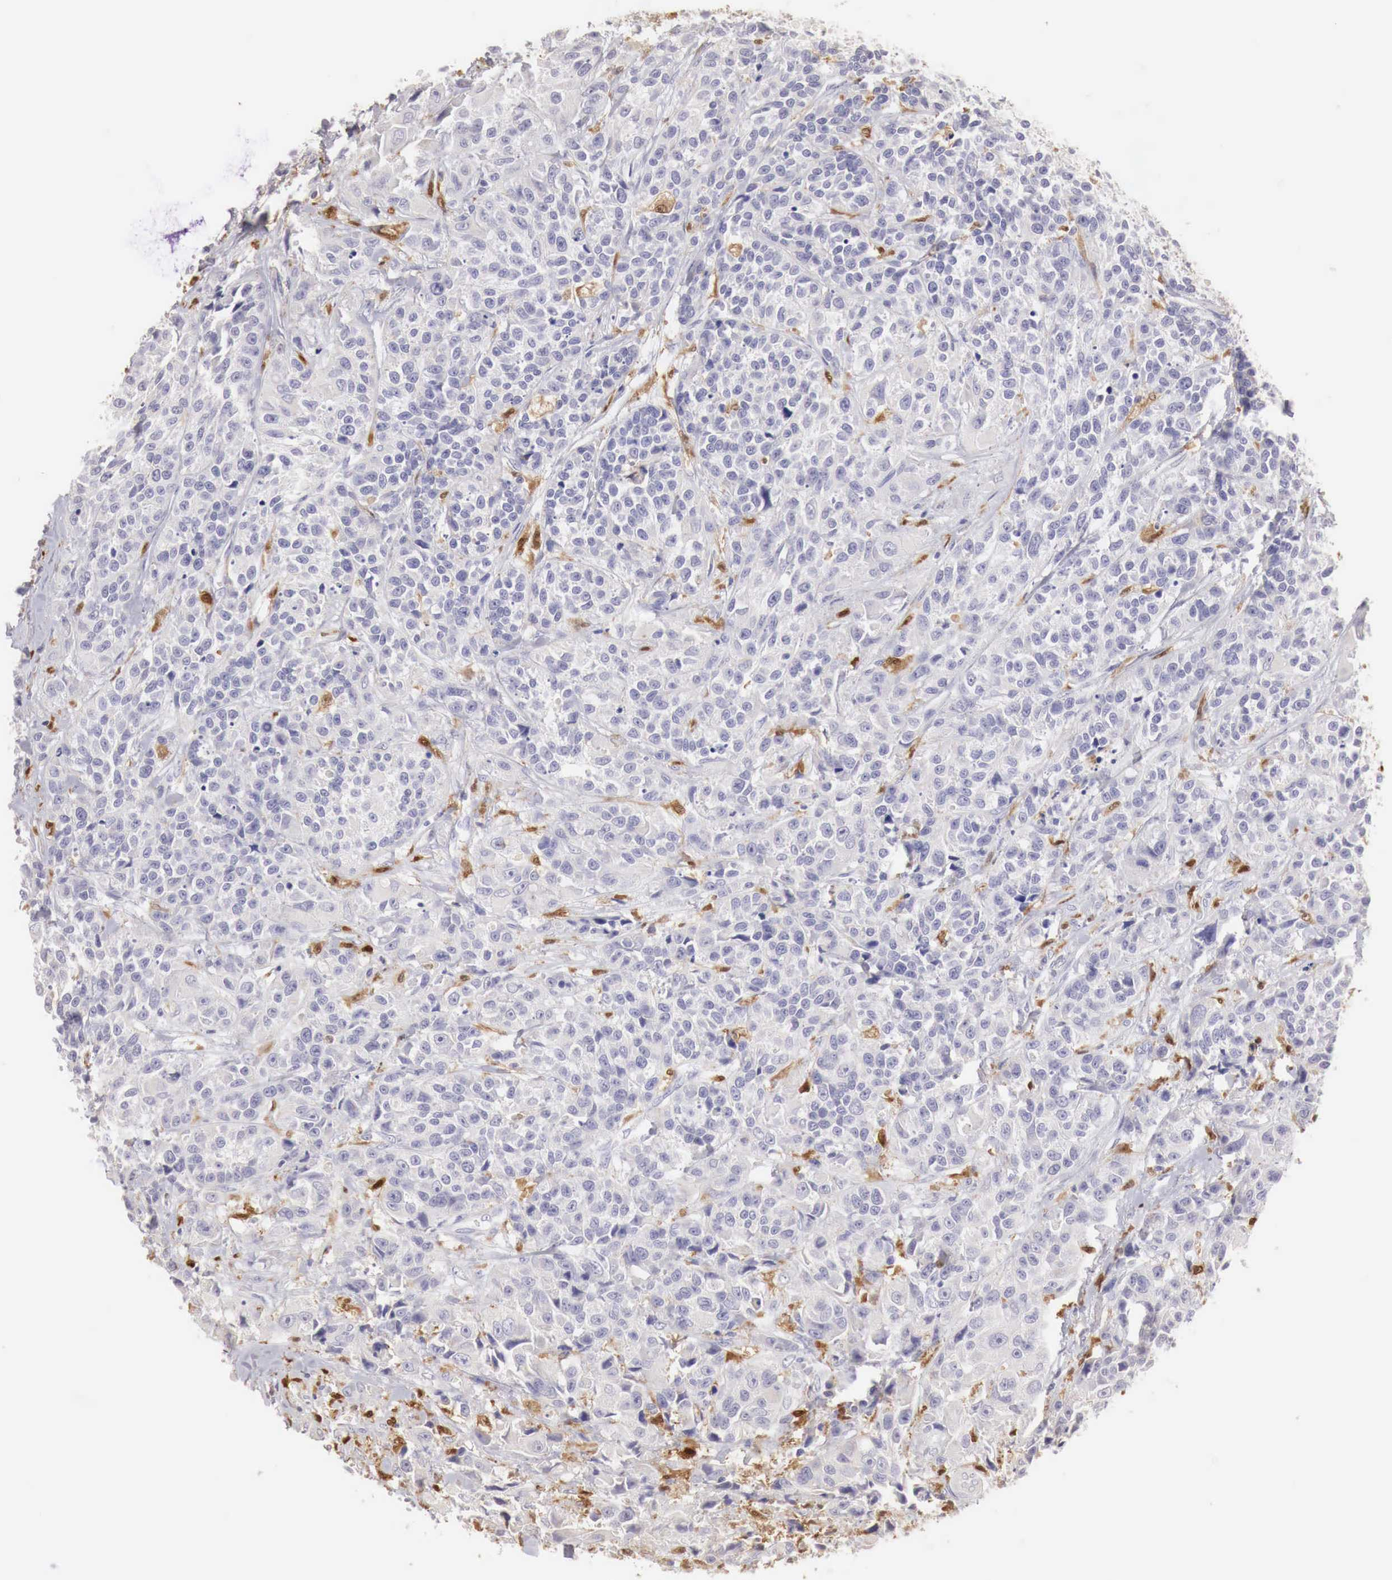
{"staining": {"intensity": "moderate", "quantity": "25%-75%", "location": "cytoplasmic/membranous"}, "tissue": "urothelial cancer", "cell_type": "Tumor cells", "image_type": "cancer", "snomed": [{"axis": "morphology", "description": "Urothelial carcinoma, High grade"}, {"axis": "topography", "description": "Urinary bladder"}], "caption": "Immunohistochemical staining of human urothelial cancer exhibits medium levels of moderate cytoplasmic/membranous protein positivity in about 25%-75% of tumor cells.", "gene": "RENBP", "patient": {"sex": "female", "age": 81}}